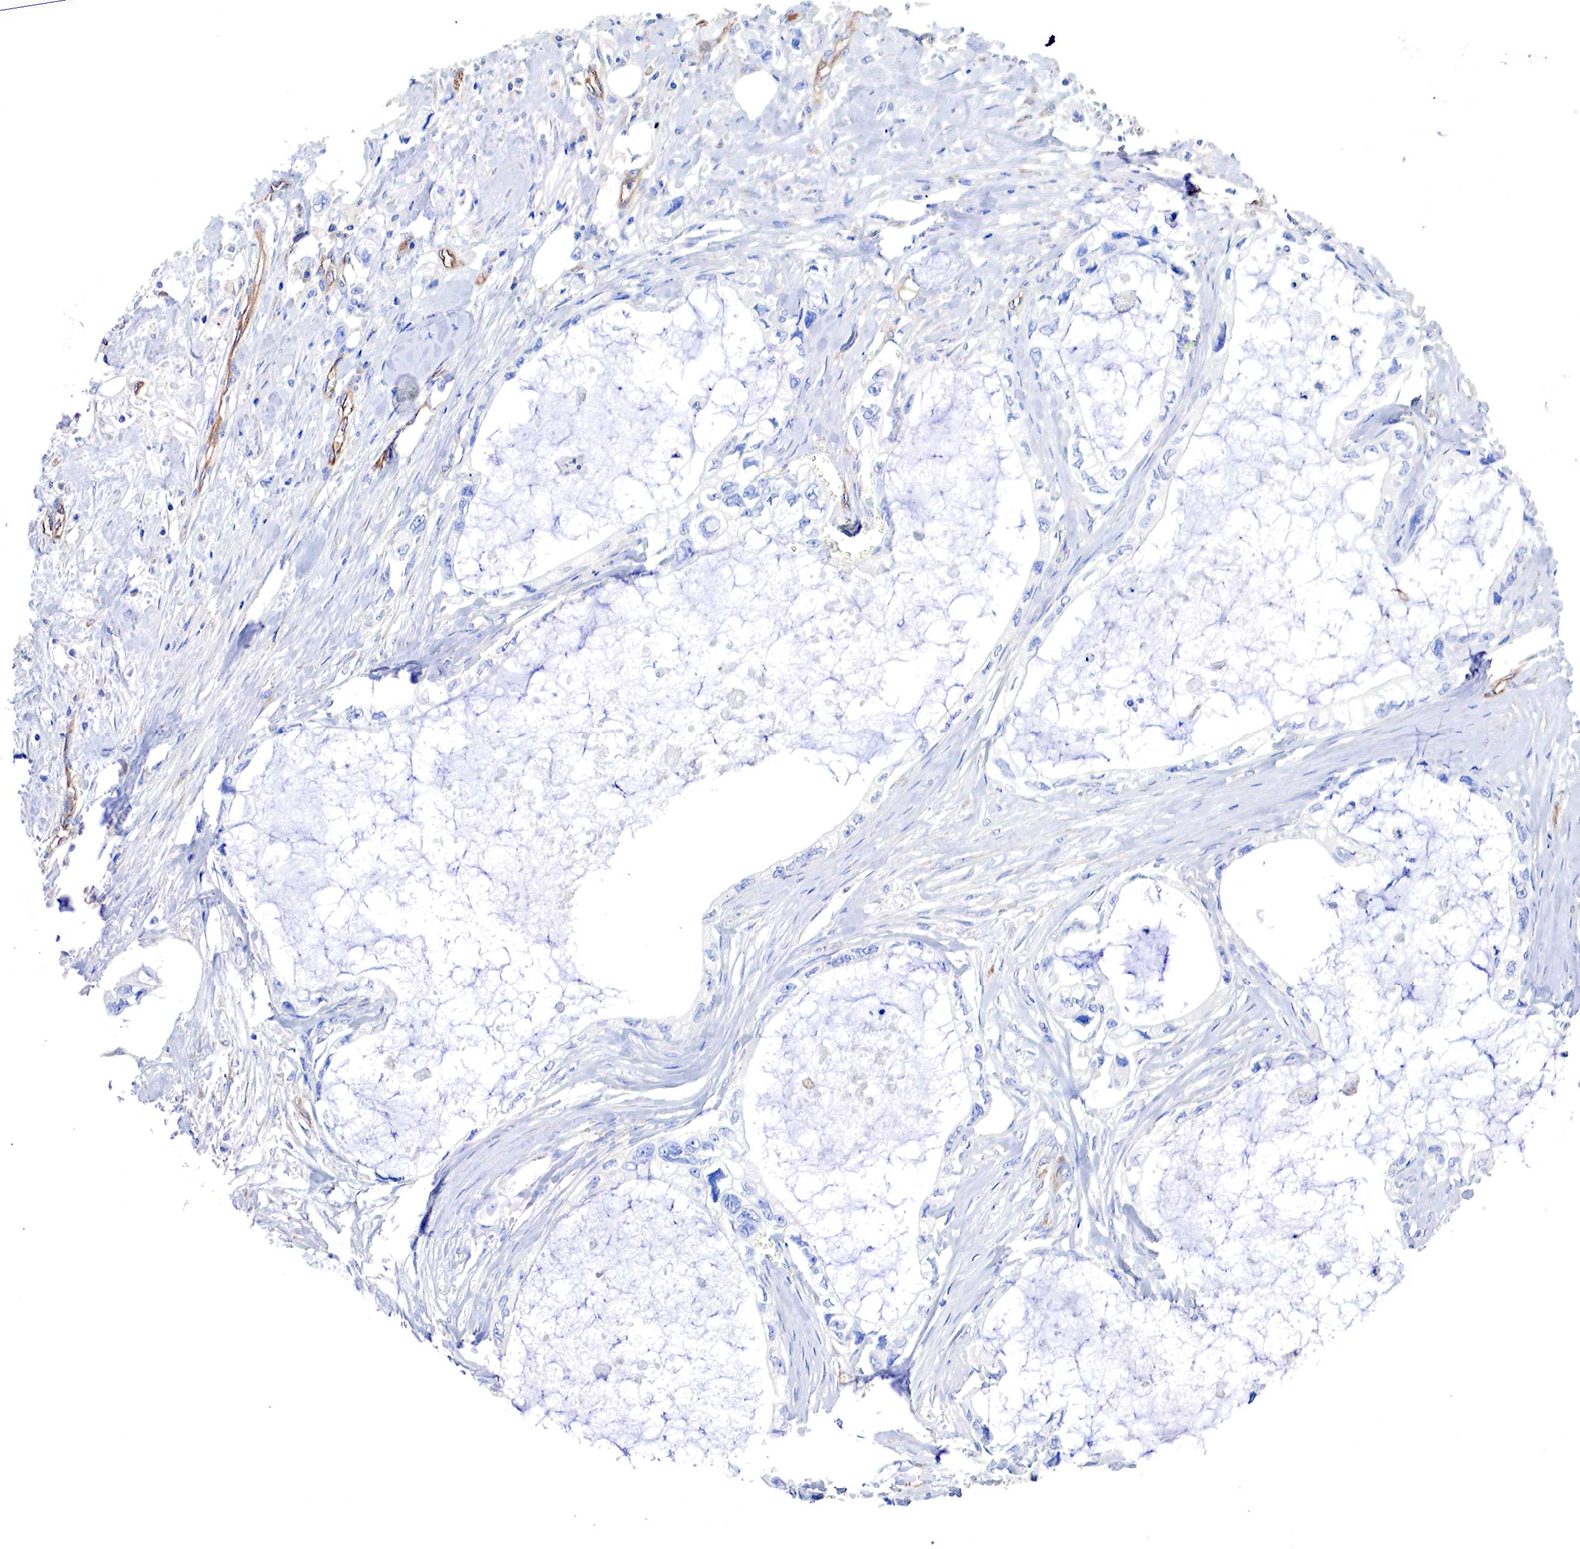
{"staining": {"intensity": "negative", "quantity": "none", "location": "none"}, "tissue": "pancreatic cancer", "cell_type": "Tumor cells", "image_type": "cancer", "snomed": [{"axis": "morphology", "description": "Adenocarcinoma, NOS"}, {"axis": "topography", "description": "Pancreas"}, {"axis": "topography", "description": "Stomach, upper"}], "caption": "The image exhibits no staining of tumor cells in adenocarcinoma (pancreatic).", "gene": "RDX", "patient": {"sex": "male", "age": 77}}